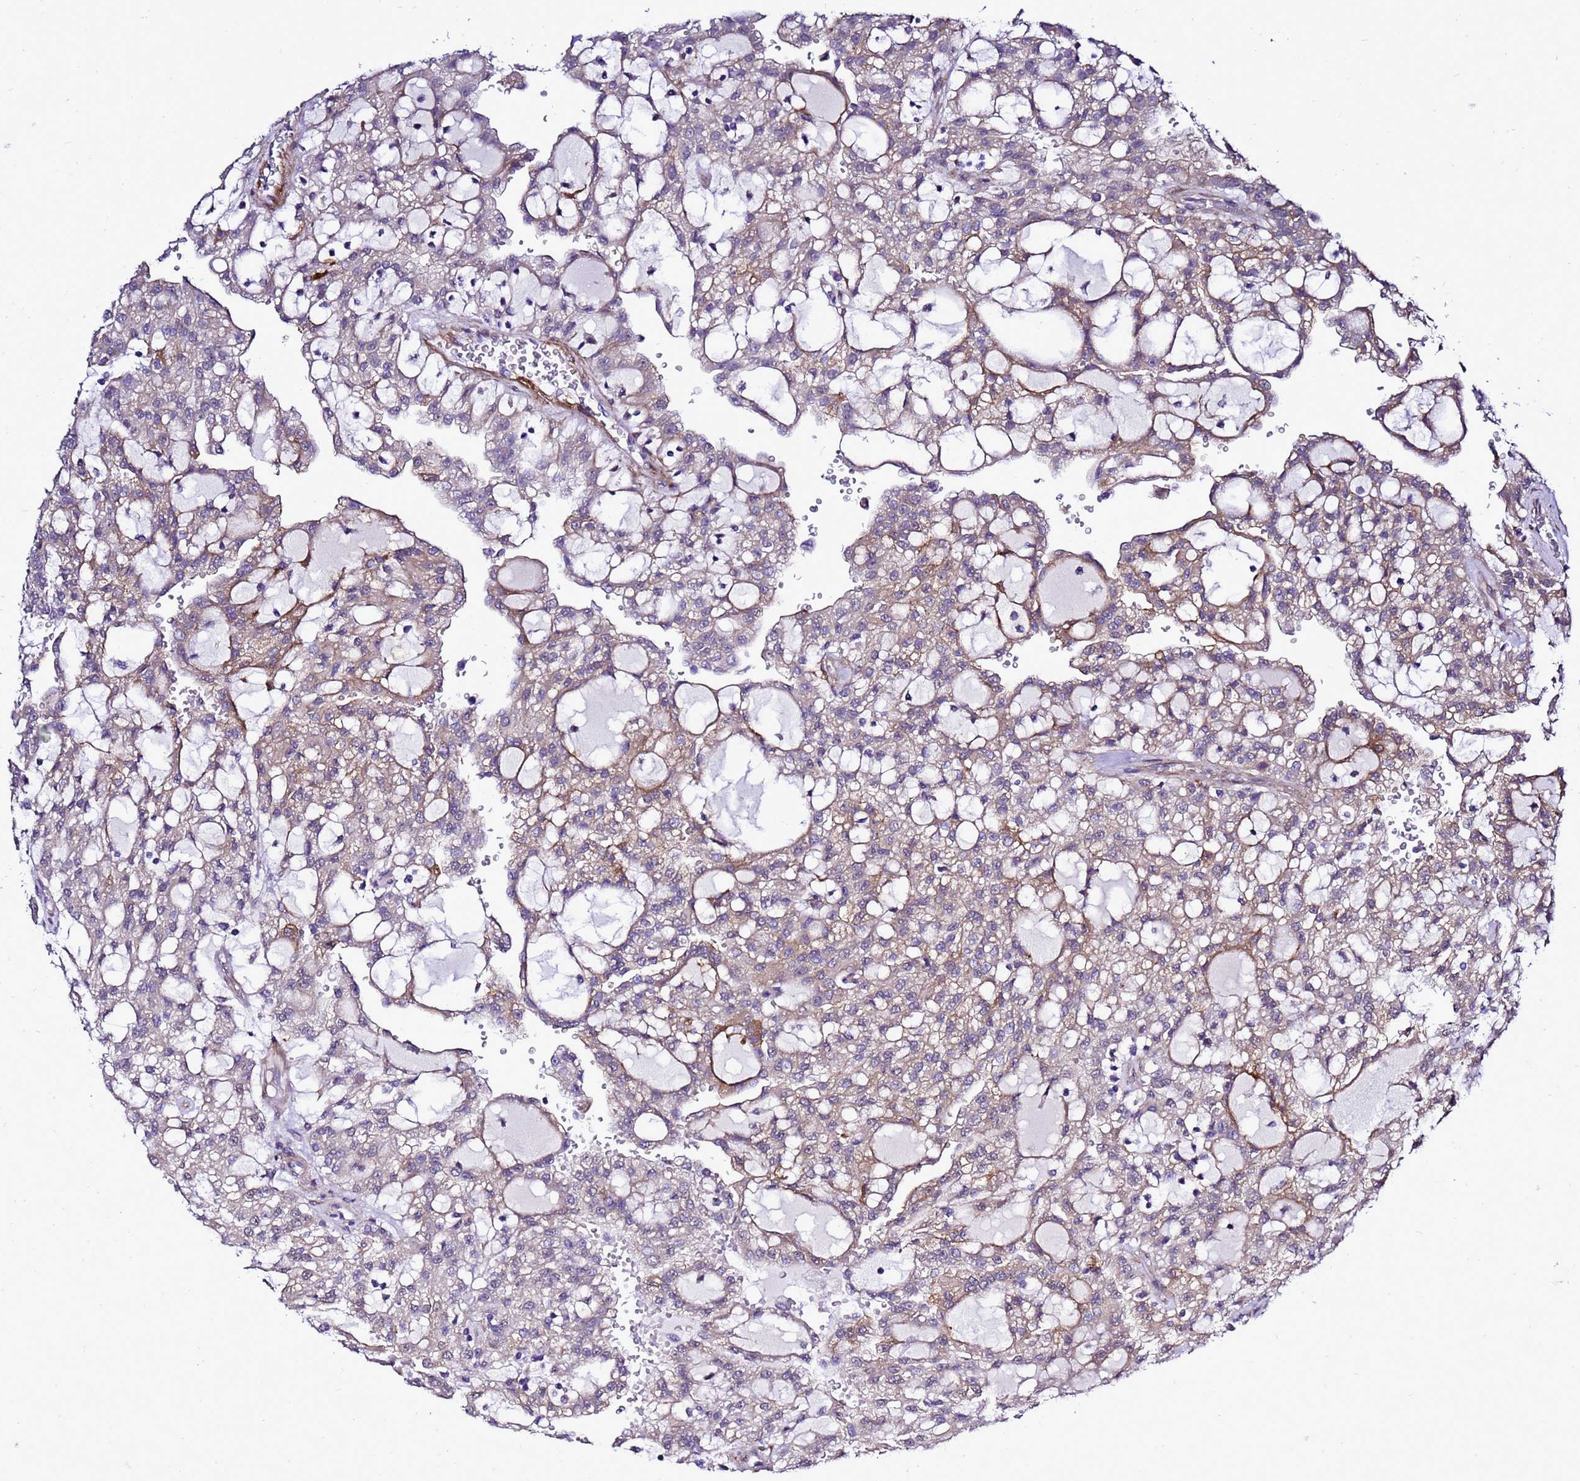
{"staining": {"intensity": "weak", "quantity": "25%-75%", "location": "cytoplasmic/membranous"}, "tissue": "renal cancer", "cell_type": "Tumor cells", "image_type": "cancer", "snomed": [{"axis": "morphology", "description": "Adenocarcinoma, NOS"}, {"axis": "topography", "description": "Kidney"}], "caption": "A low amount of weak cytoplasmic/membranous staining is appreciated in approximately 25%-75% of tumor cells in renal cancer (adenocarcinoma) tissue.", "gene": "GZF1", "patient": {"sex": "male", "age": 63}}